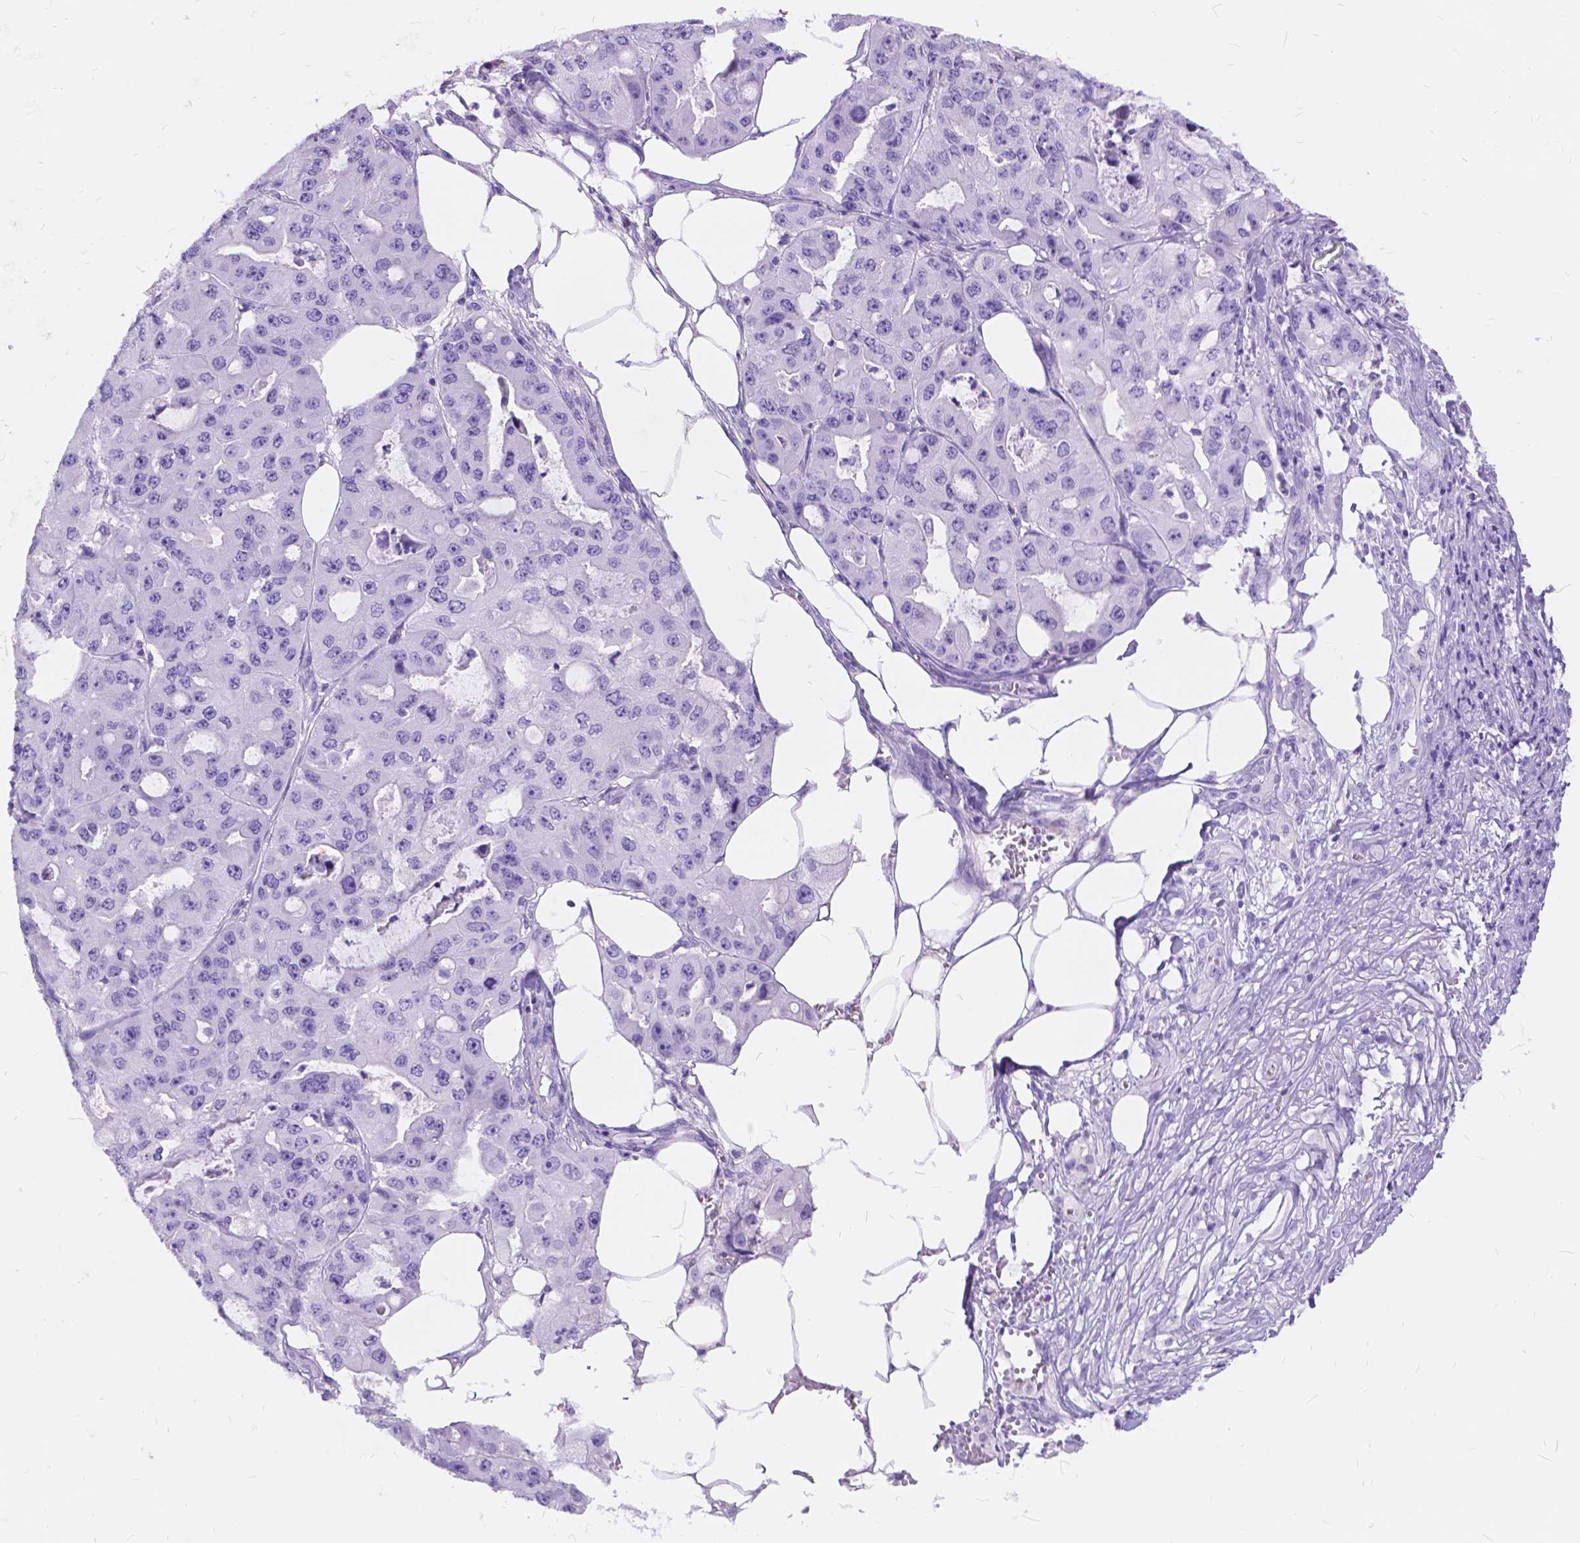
{"staining": {"intensity": "negative", "quantity": "none", "location": "none"}, "tissue": "ovarian cancer", "cell_type": "Tumor cells", "image_type": "cancer", "snomed": [{"axis": "morphology", "description": "Cystadenocarcinoma, serous, NOS"}, {"axis": "topography", "description": "Ovary"}], "caption": "IHC histopathology image of neoplastic tissue: human ovarian serous cystadenocarcinoma stained with DAB (3,3'-diaminobenzidine) reveals no significant protein expression in tumor cells.", "gene": "FOXL2", "patient": {"sex": "female", "age": 56}}